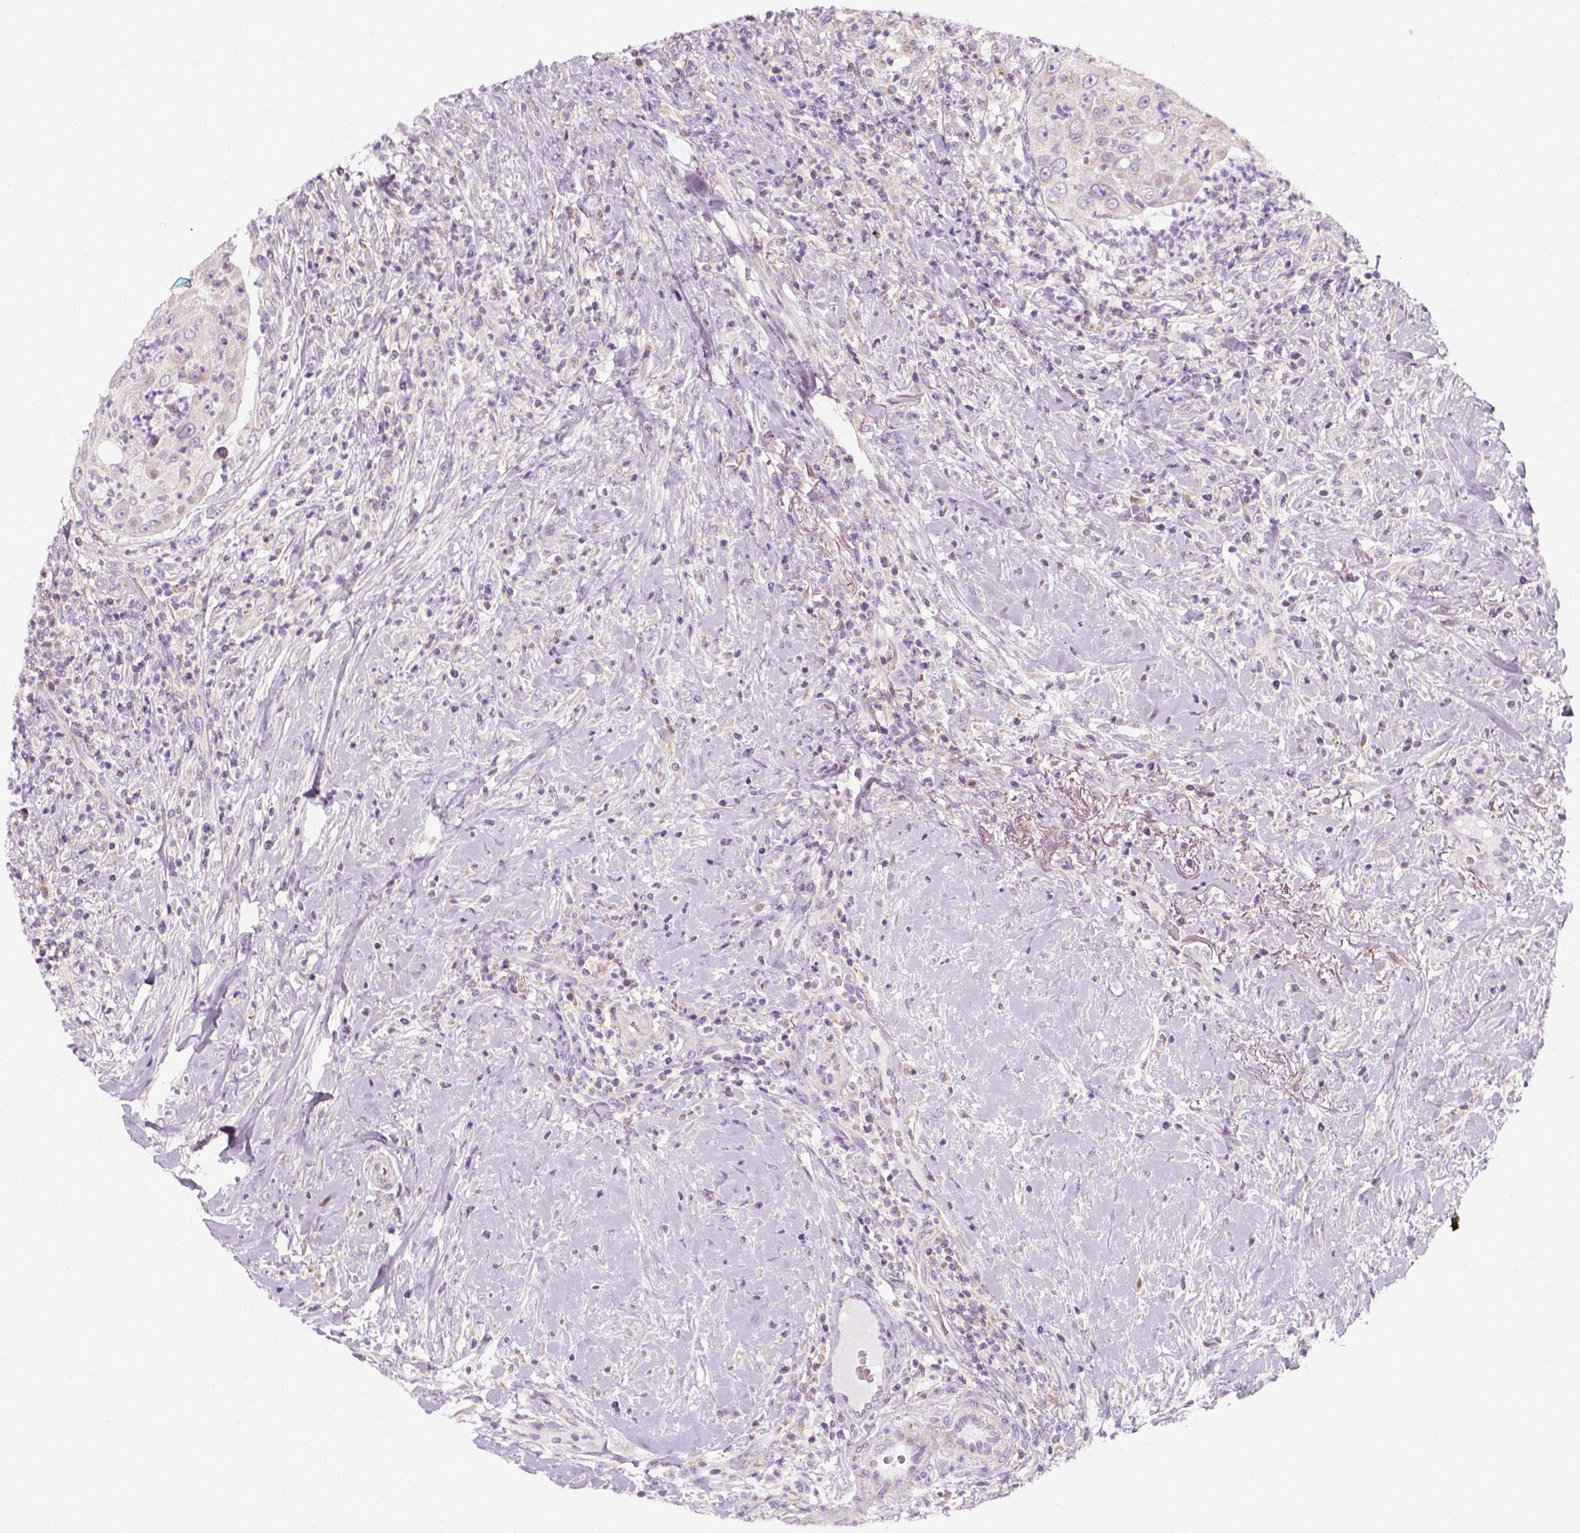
{"staining": {"intensity": "weak", "quantity": "25%-75%", "location": "cytoplasmic/membranous"}, "tissue": "head and neck cancer", "cell_type": "Tumor cells", "image_type": "cancer", "snomed": [{"axis": "morphology", "description": "Squamous cell carcinoma, NOS"}, {"axis": "topography", "description": "Head-Neck"}], "caption": "Protein expression analysis of human head and neck cancer (squamous cell carcinoma) reveals weak cytoplasmic/membranous expression in approximately 25%-75% of tumor cells. (DAB = brown stain, brightfield microscopy at high magnification).", "gene": "AWAT2", "patient": {"sex": "male", "age": 69}}